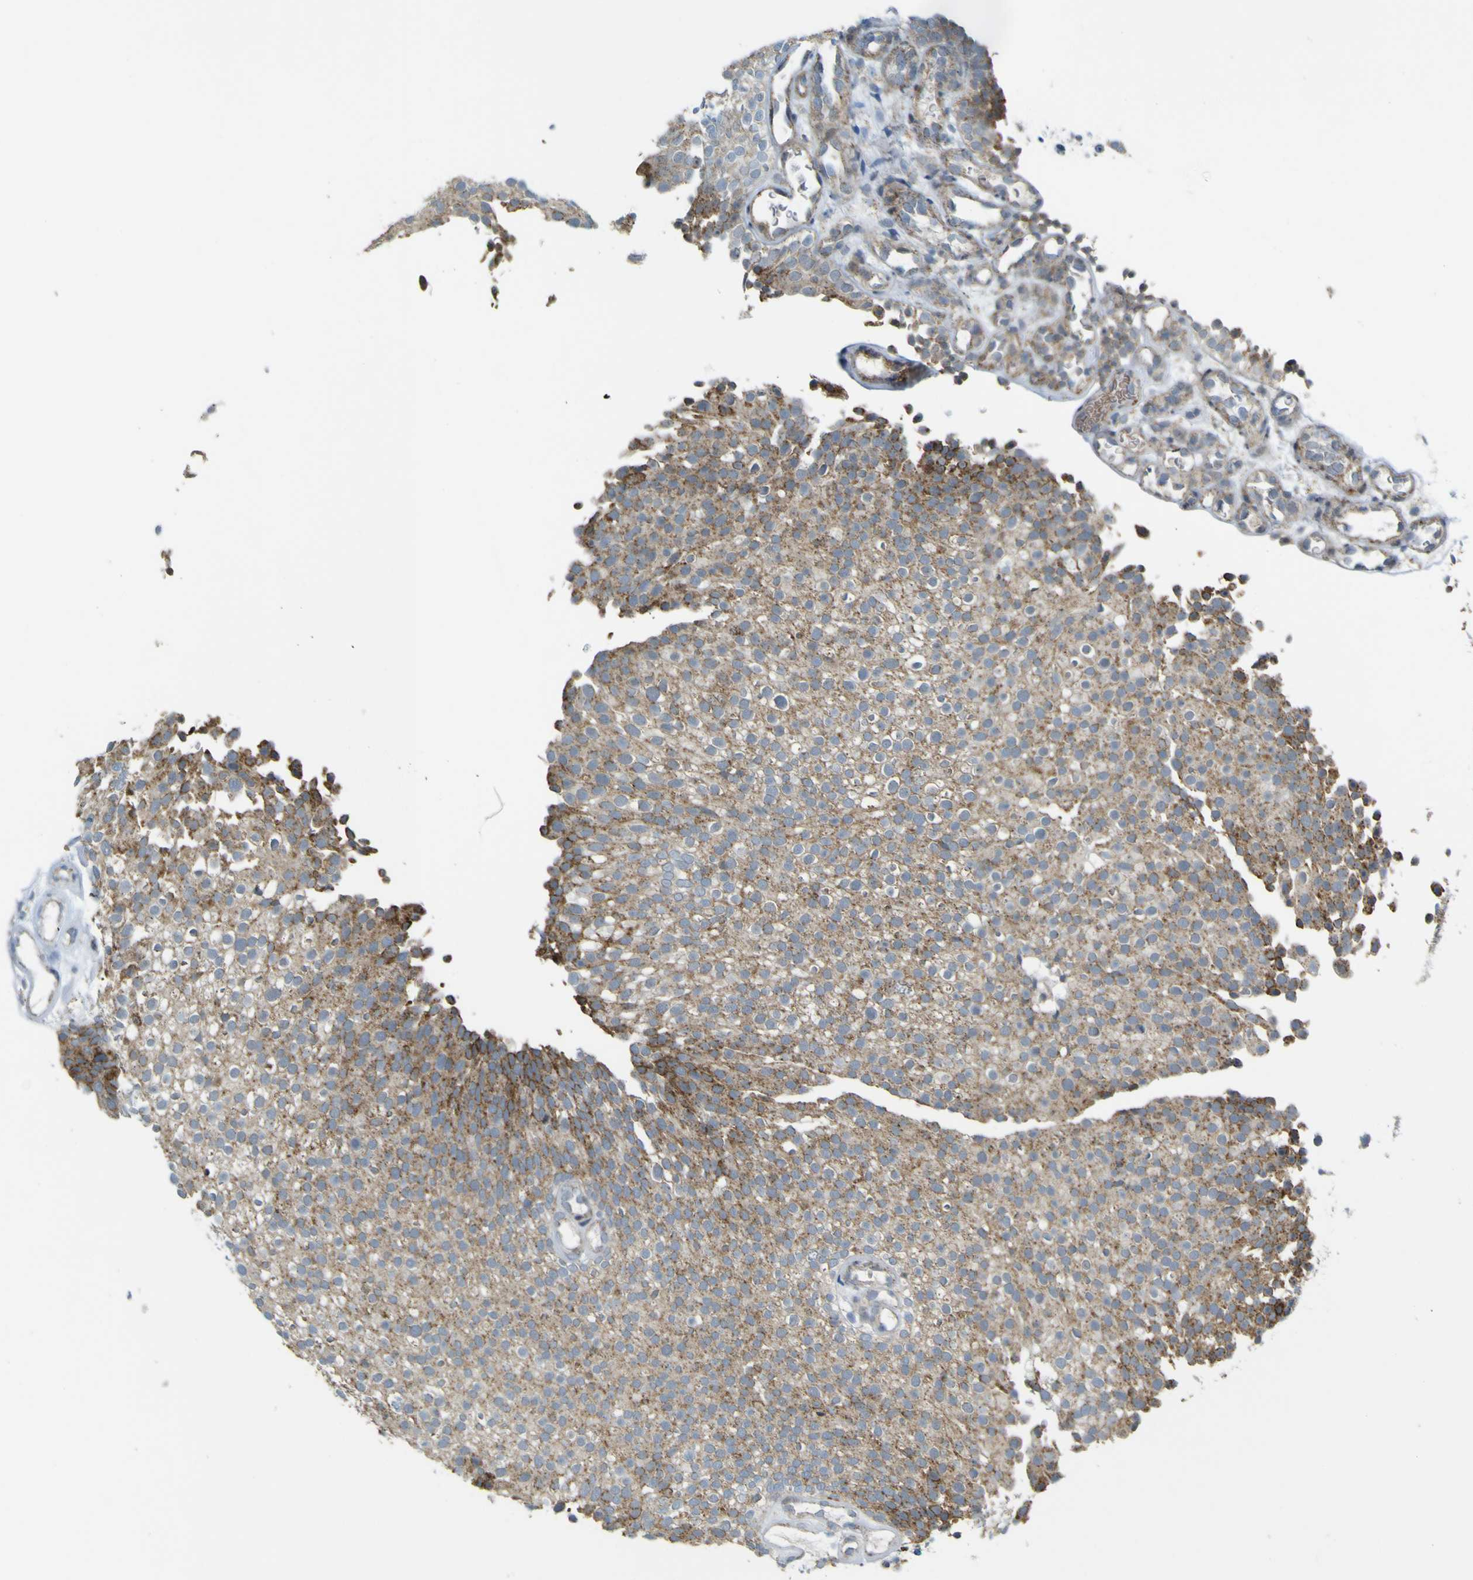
{"staining": {"intensity": "moderate", "quantity": ">75%", "location": "cytoplasmic/membranous"}, "tissue": "urothelial cancer", "cell_type": "Tumor cells", "image_type": "cancer", "snomed": [{"axis": "morphology", "description": "Urothelial carcinoma, Low grade"}, {"axis": "topography", "description": "Urinary bladder"}], "caption": "A medium amount of moderate cytoplasmic/membranous expression is present in approximately >75% of tumor cells in urothelial cancer tissue.", "gene": "ACBD5", "patient": {"sex": "male", "age": 78}}